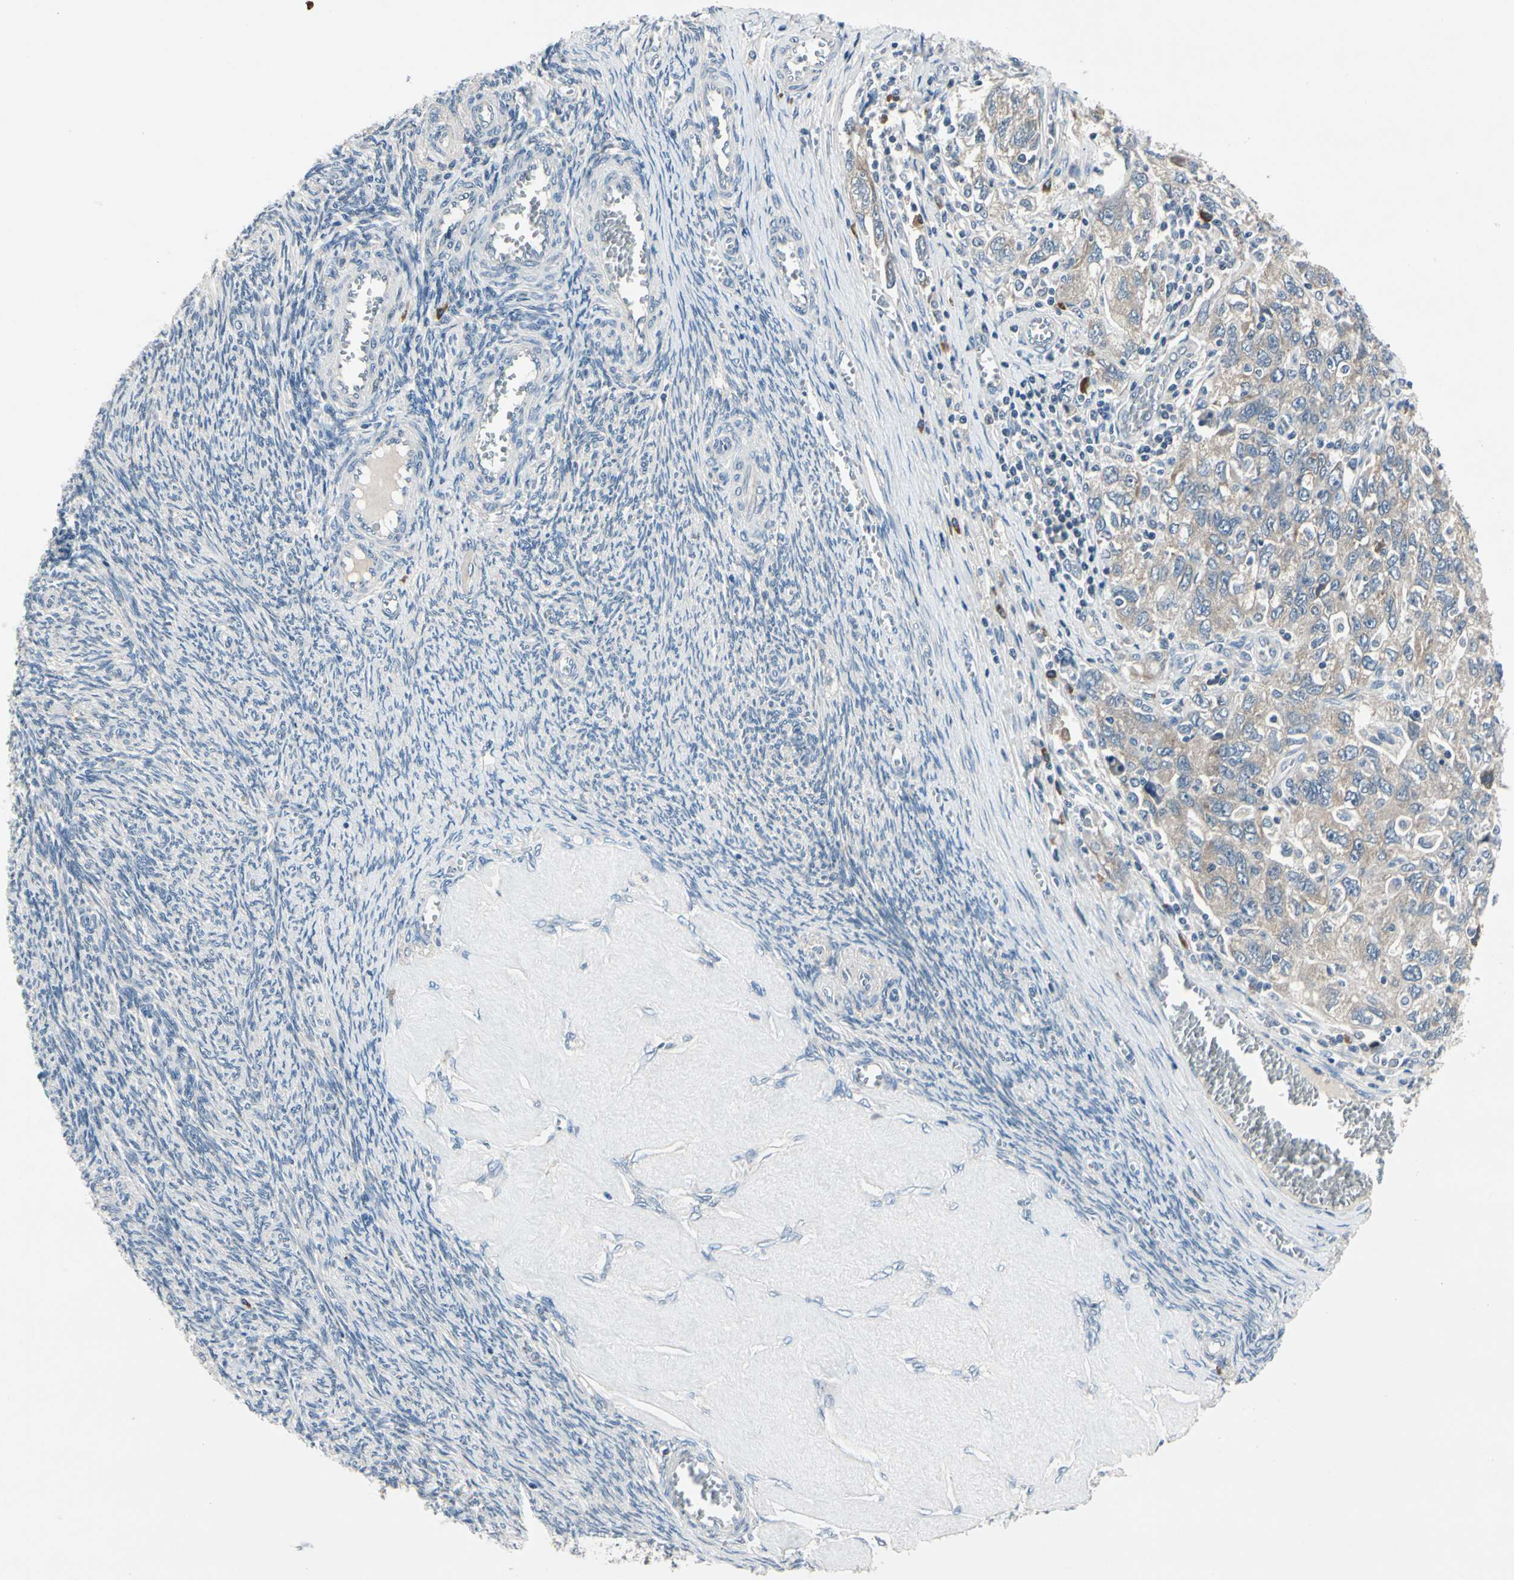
{"staining": {"intensity": "weak", "quantity": "25%-75%", "location": "cytoplasmic/membranous"}, "tissue": "ovarian cancer", "cell_type": "Tumor cells", "image_type": "cancer", "snomed": [{"axis": "morphology", "description": "Carcinoma, NOS"}, {"axis": "morphology", "description": "Cystadenocarcinoma, serous, NOS"}, {"axis": "topography", "description": "Ovary"}], "caption": "A photomicrograph of human ovarian cancer (carcinoma) stained for a protein exhibits weak cytoplasmic/membranous brown staining in tumor cells. Using DAB (3,3'-diaminobenzidine) (brown) and hematoxylin (blue) stains, captured at high magnification using brightfield microscopy.", "gene": "SELENOK", "patient": {"sex": "female", "age": 69}}